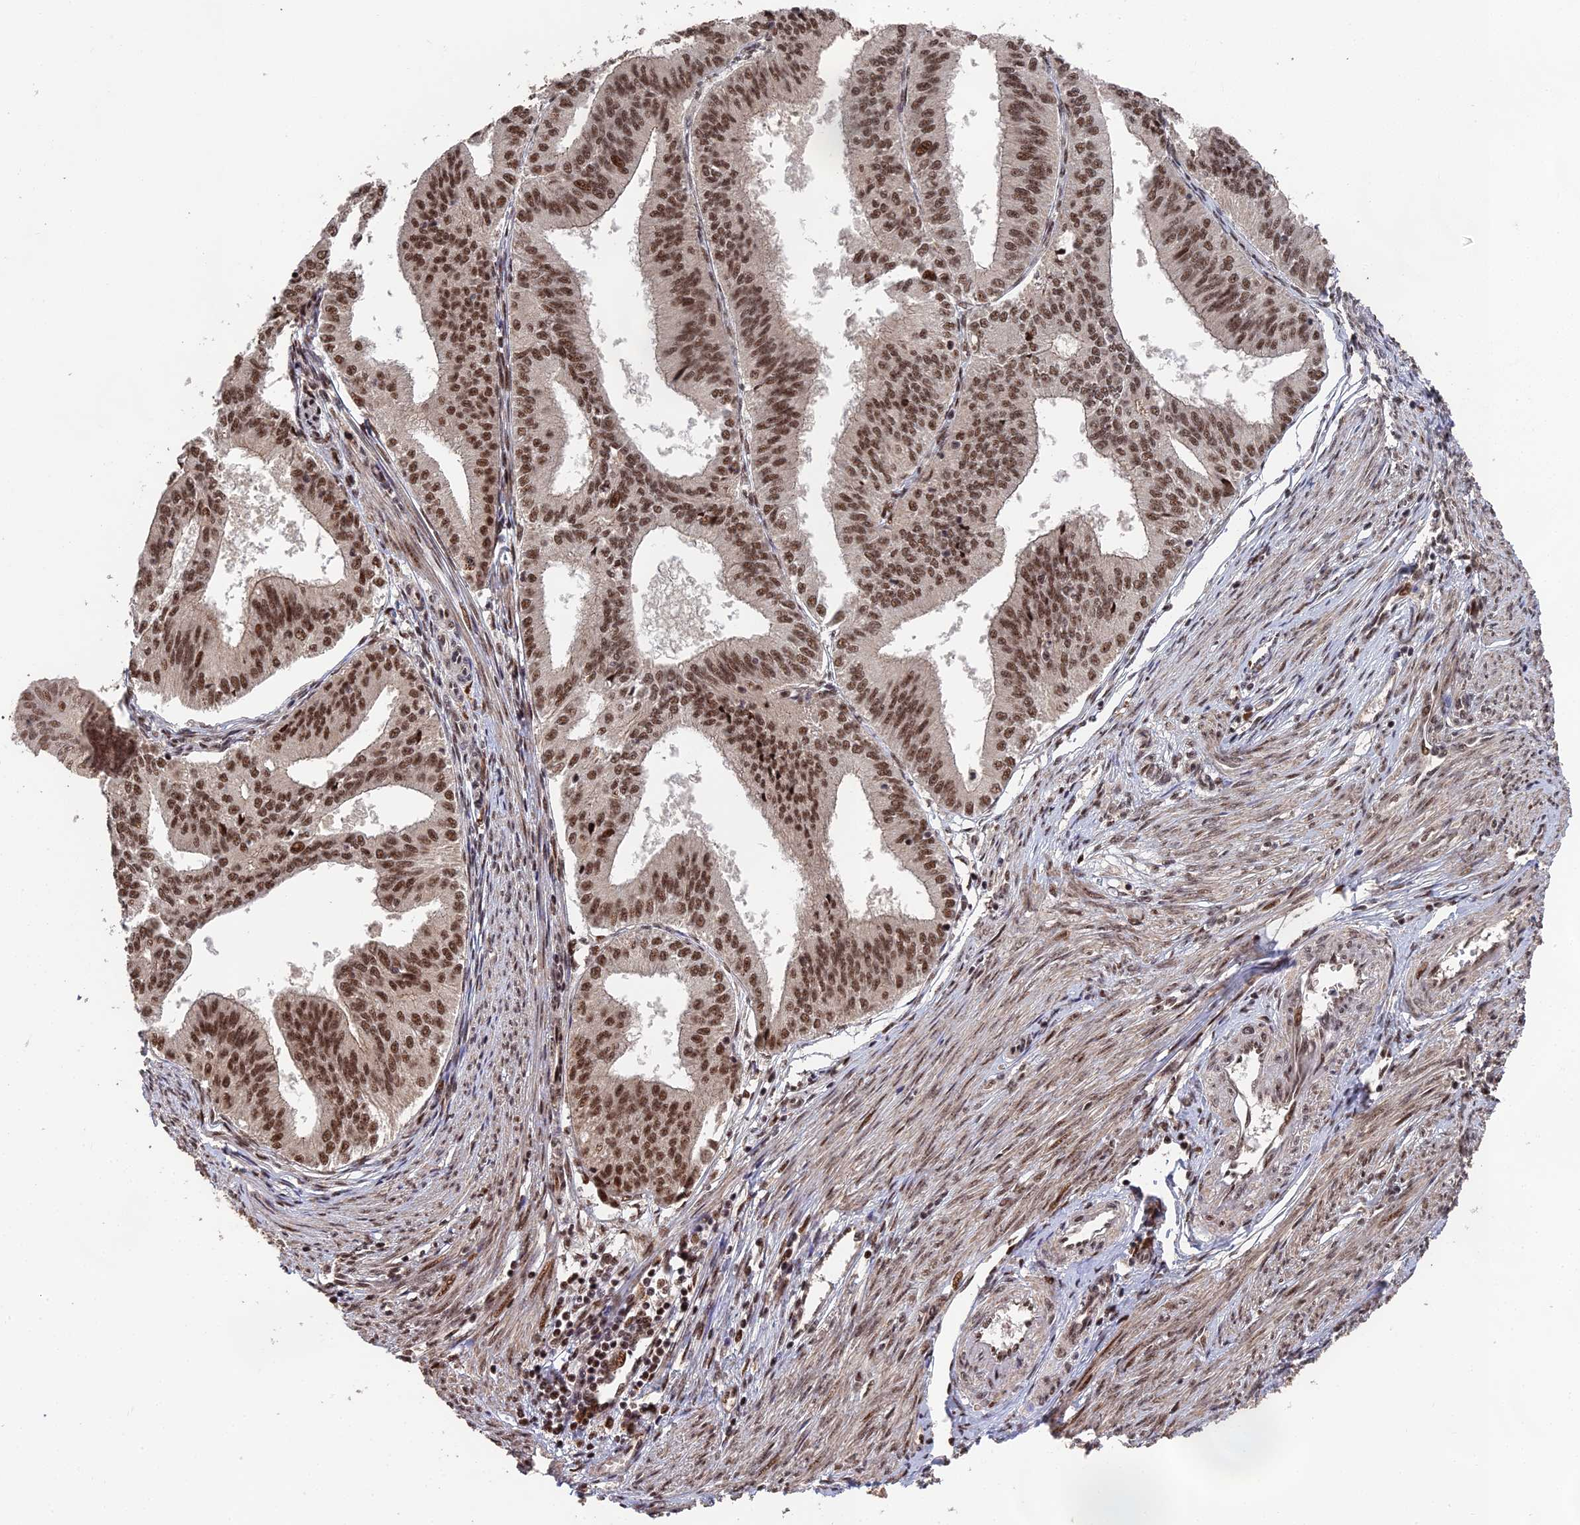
{"staining": {"intensity": "moderate", "quantity": ">75%", "location": "nuclear"}, "tissue": "endometrial cancer", "cell_type": "Tumor cells", "image_type": "cancer", "snomed": [{"axis": "morphology", "description": "Adenocarcinoma, NOS"}, {"axis": "topography", "description": "Endometrium"}], "caption": "Approximately >75% of tumor cells in human endometrial cancer (adenocarcinoma) display moderate nuclear protein positivity as visualized by brown immunohistochemical staining.", "gene": "OSBPL1A", "patient": {"sex": "female", "age": 50}}